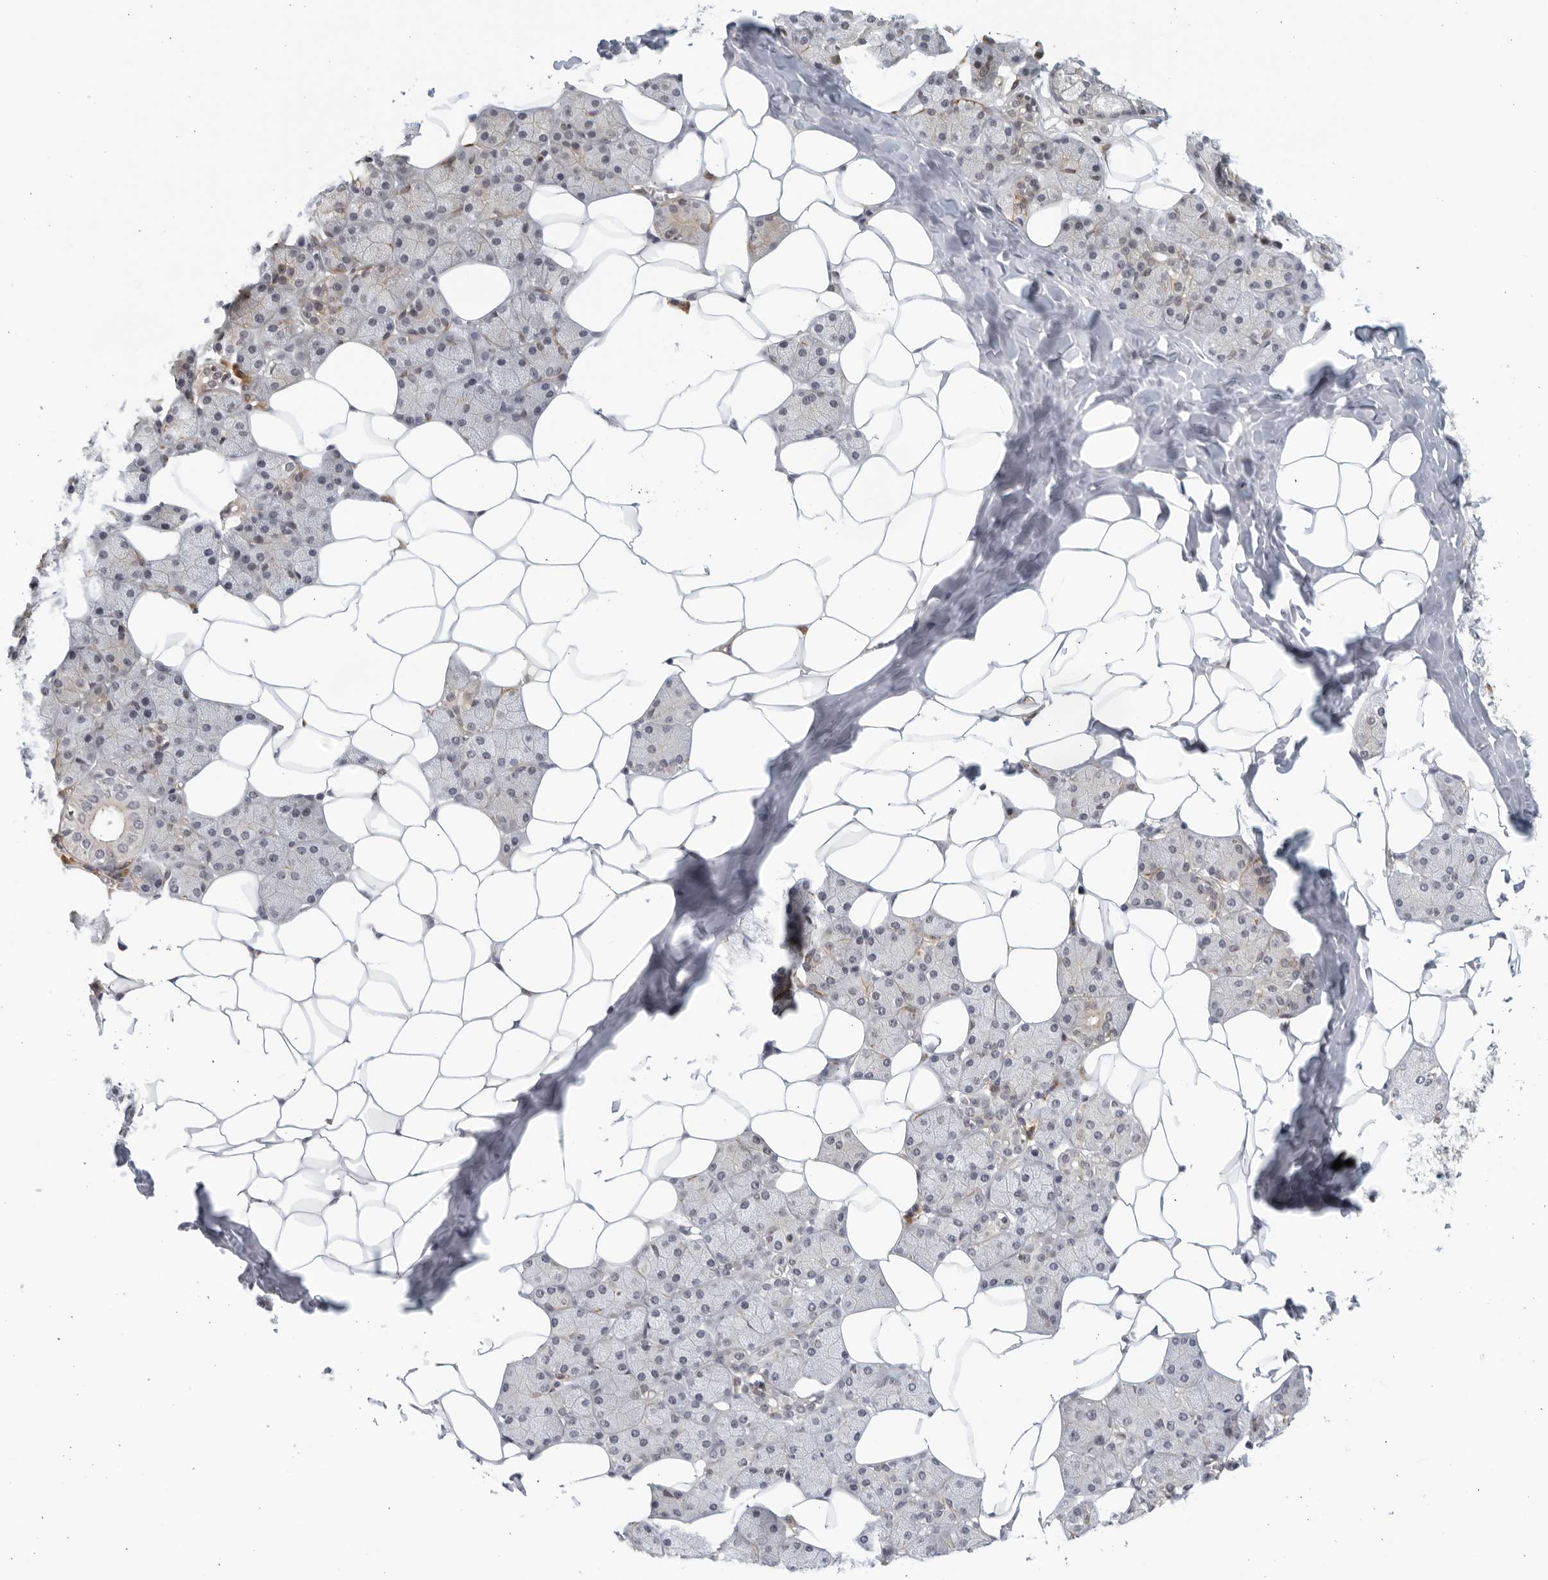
{"staining": {"intensity": "weak", "quantity": "25%-75%", "location": "cytoplasmic/membranous"}, "tissue": "salivary gland", "cell_type": "Glandular cells", "image_type": "normal", "snomed": [{"axis": "morphology", "description": "Normal tissue, NOS"}, {"axis": "topography", "description": "Salivary gland"}], "caption": "Salivary gland was stained to show a protein in brown. There is low levels of weak cytoplasmic/membranous expression in approximately 25%-75% of glandular cells. (DAB (3,3'-diaminobenzidine) IHC, brown staining for protein, blue staining for nuclei).", "gene": "SERTAD4", "patient": {"sex": "female", "age": 33}}